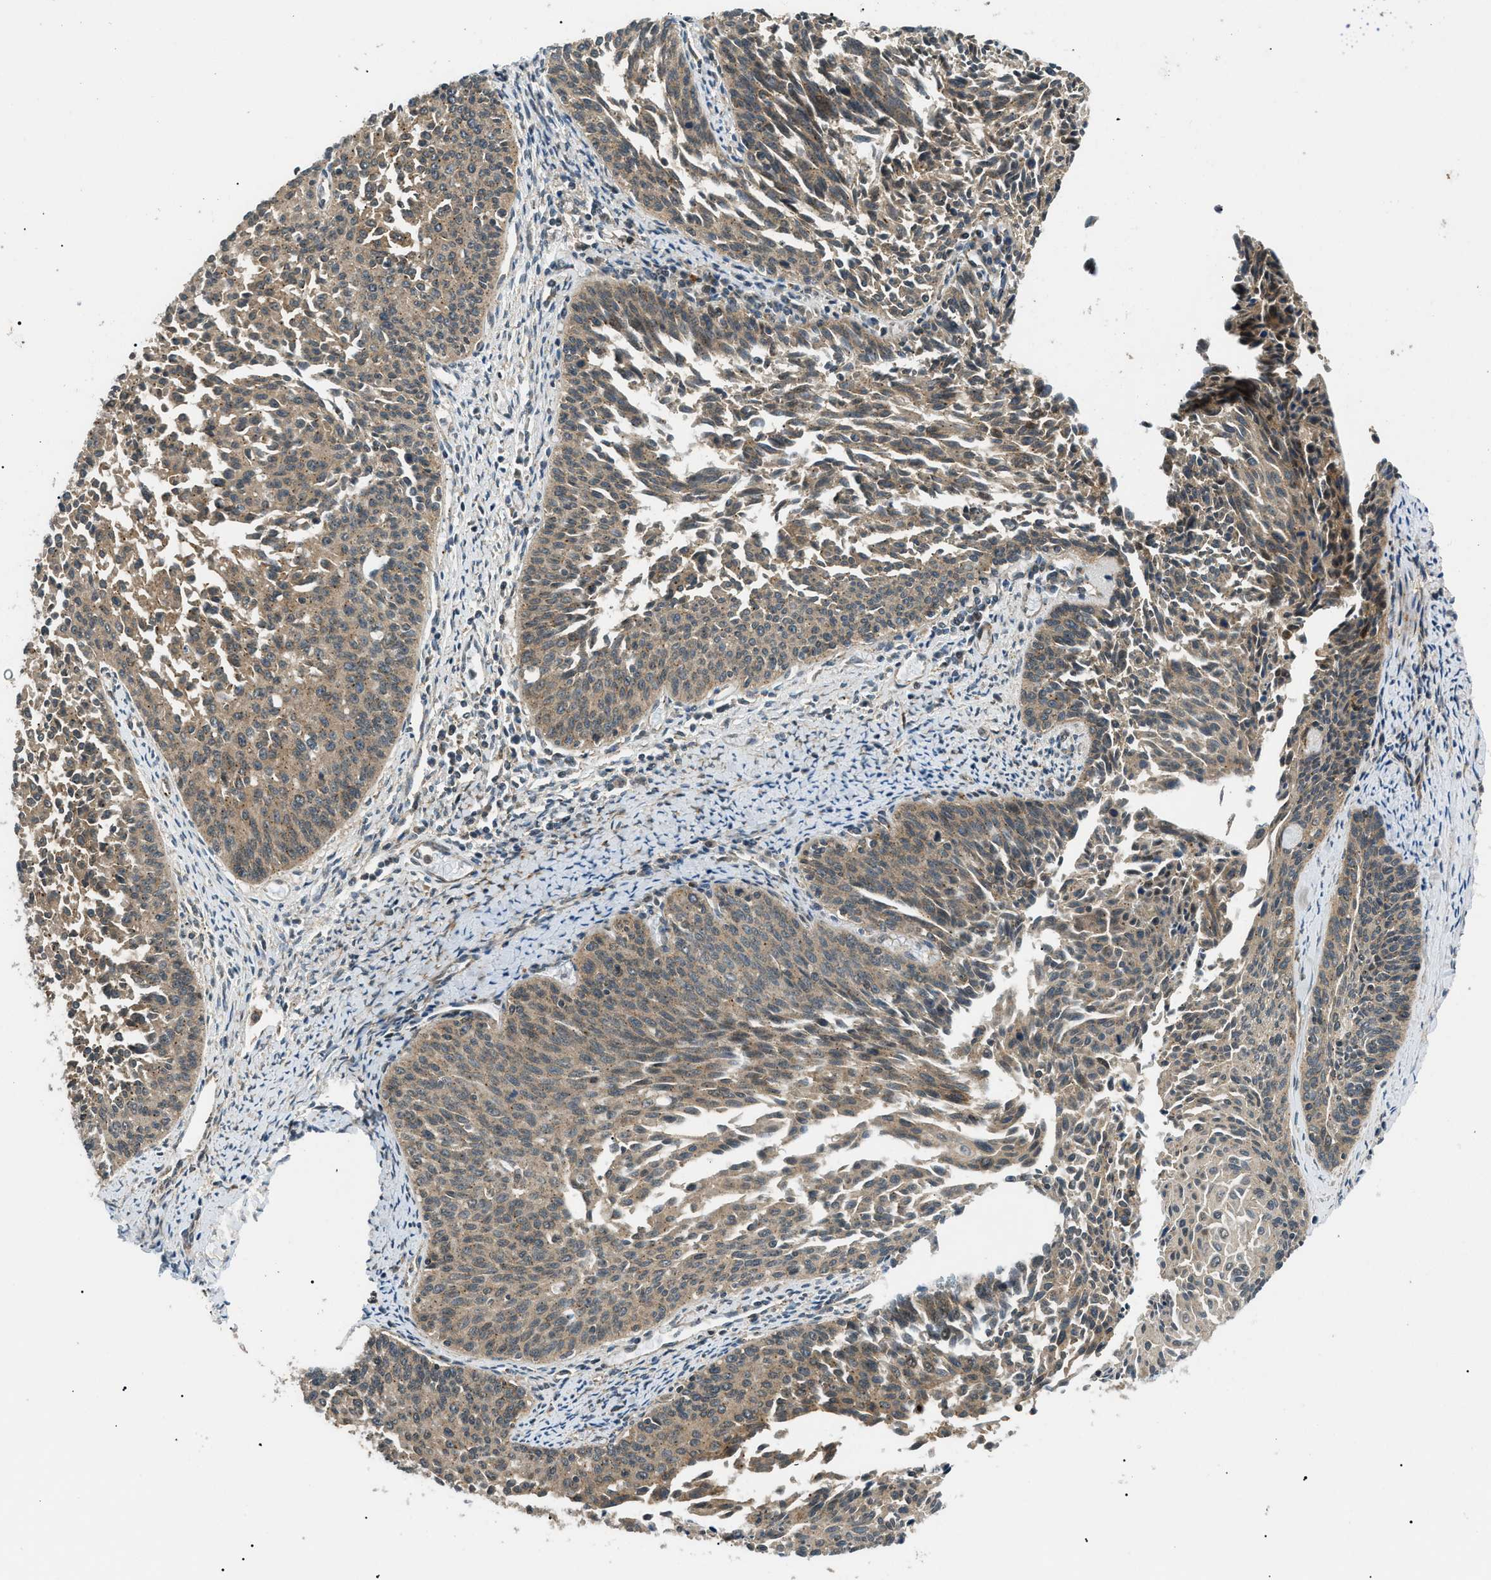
{"staining": {"intensity": "weak", "quantity": ">75%", "location": "cytoplasmic/membranous"}, "tissue": "cervical cancer", "cell_type": "Tumor cells", "image_type": "cancer", "snomed": [{"axis": "morphology", "description": "Squamous cell carcinoma, NOS"}, {"axis": "topography", "description": "Cervix"}], "caption": "Weak cytoplasmic/membranous expression for a protein is present in approximately >75% of tumor cells of cervical cancer using immunohistochemistry (IHC).", "gene": "ATP6AP1", "patient": {"sex": "female", "age": 55}}